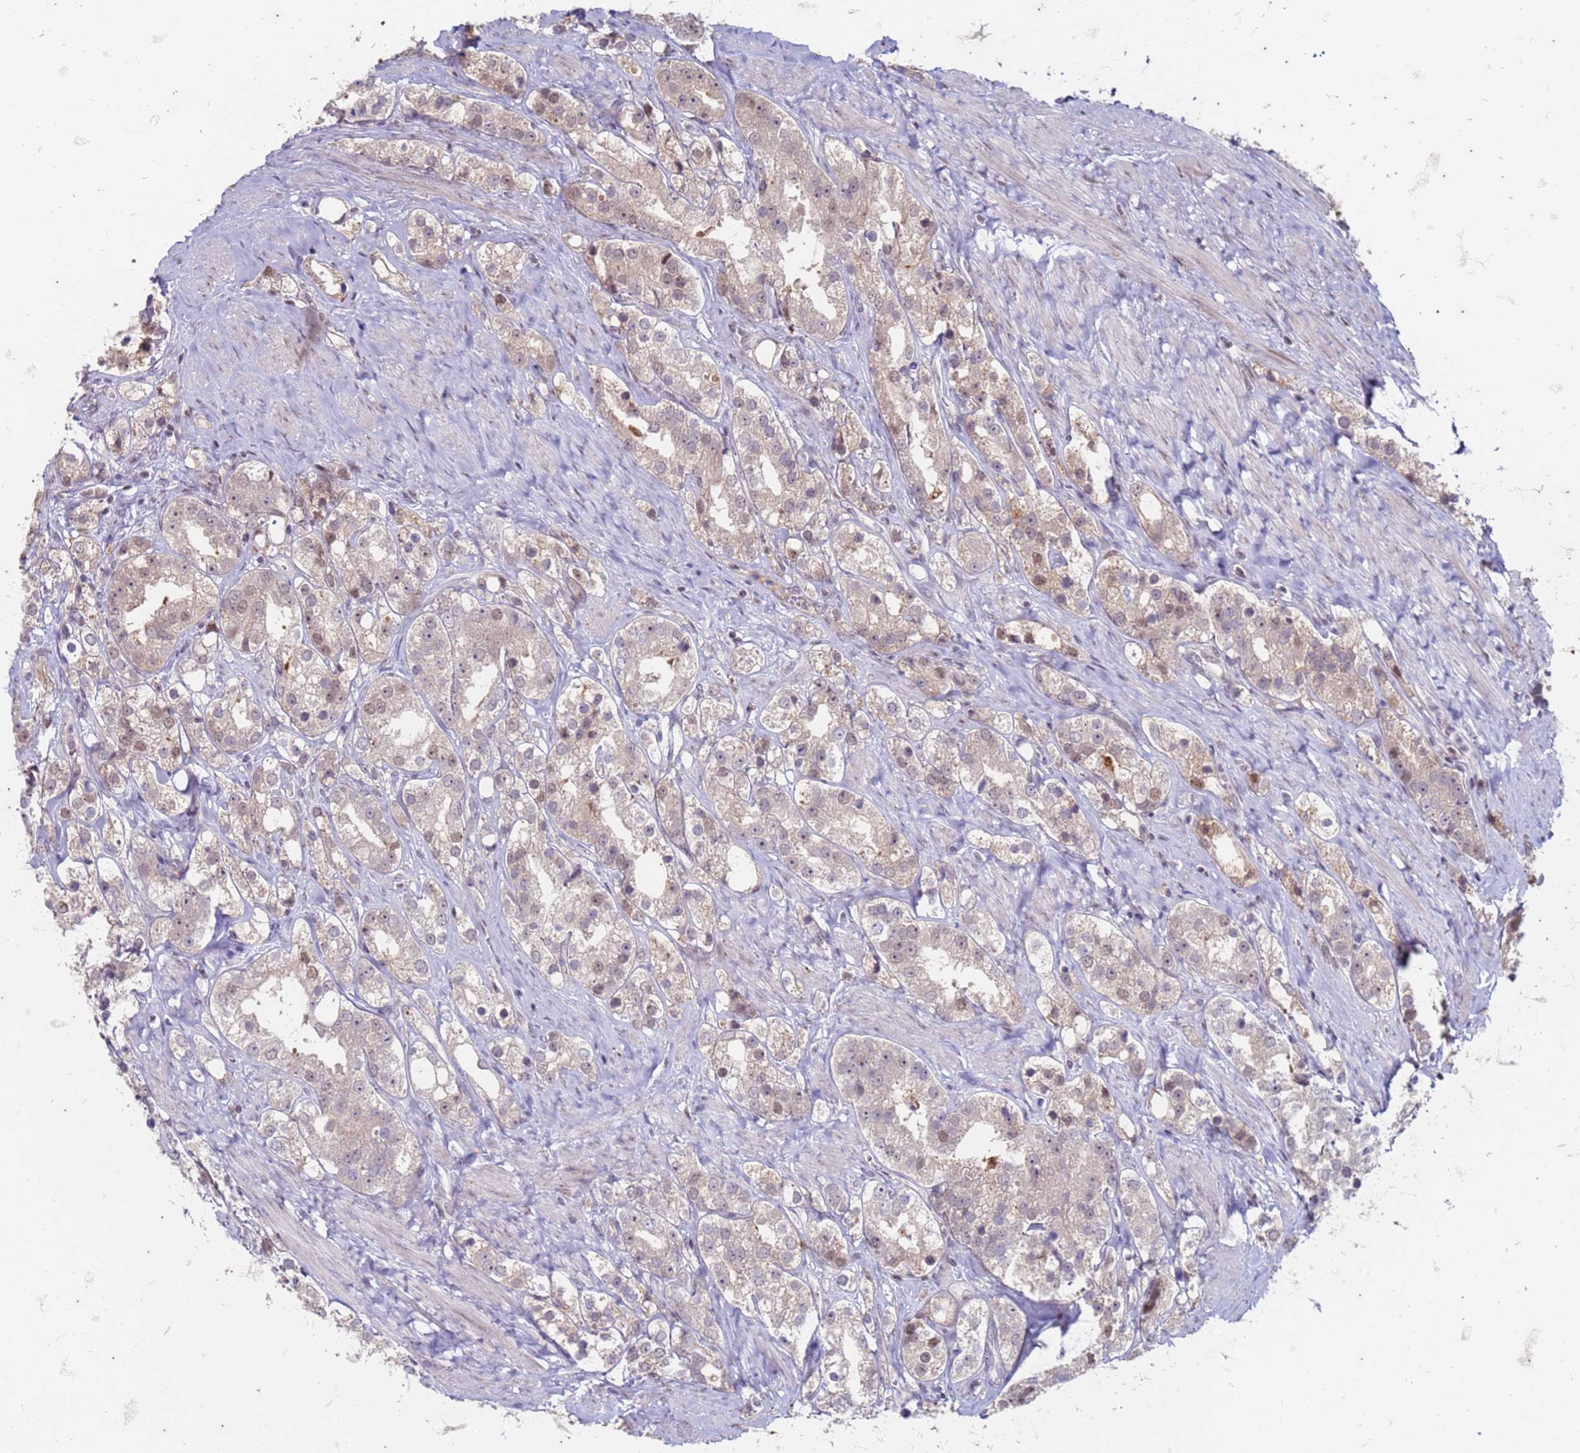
{"staining": {"intensity": "moderate", "quantity": "<25%", "location": "nuclear"}, "tissue": "prostate cancer", "cell_type": "Tumor cells", "image_type": "cancer", "snomed": [{"axis": "morphology", "description": "Adenocarcinoma, NOS"}, {"axis": "topography", "description": "Prostate"}], "caption": "Prostate adenocarcinoma stained with DAB IHC demonstrates low levels of moderate nuclear staining in about <25% of tumor cells.", "gene": "TRMT6", "patient": {"sex": "male", "age": 79}}